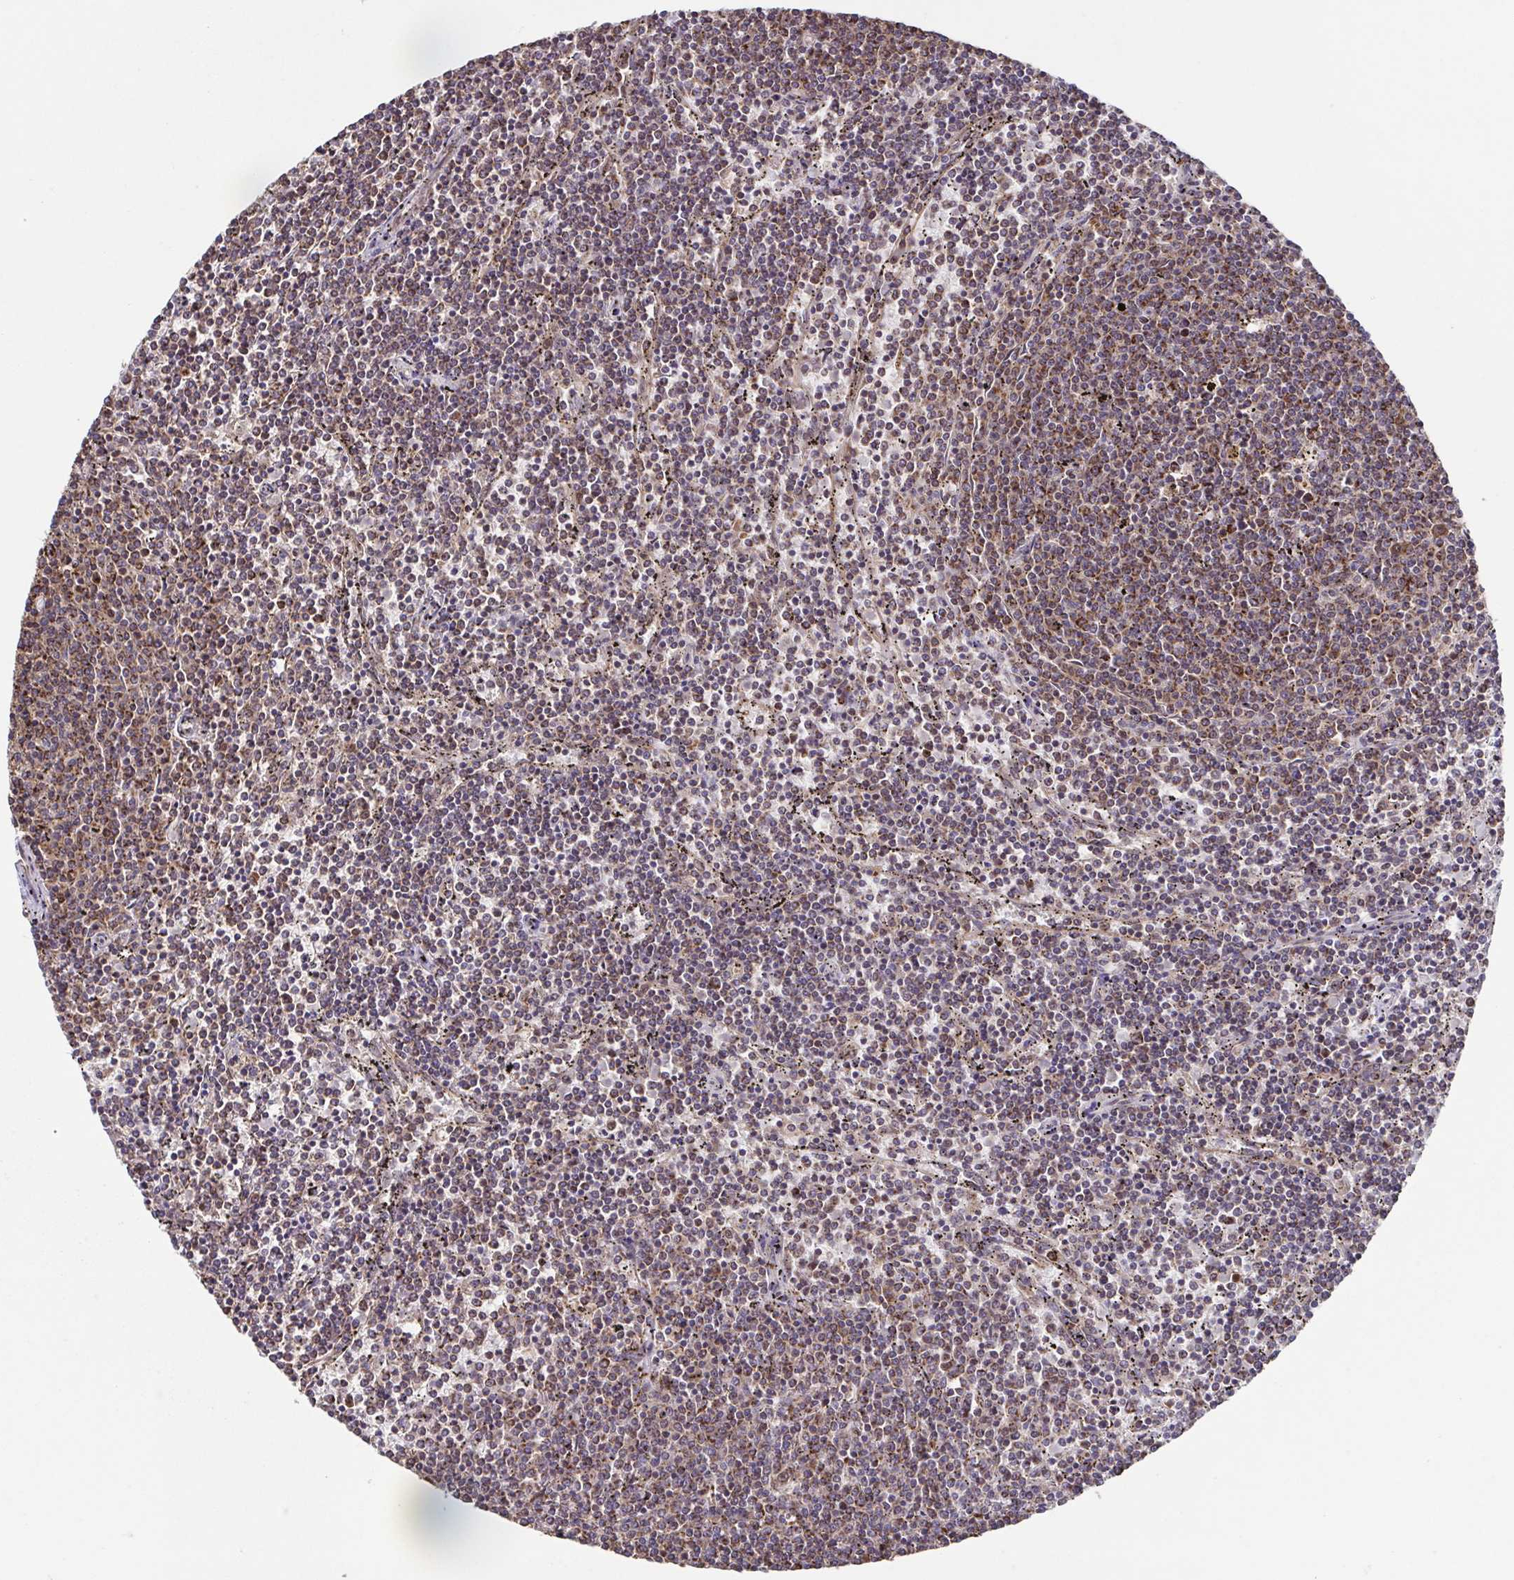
{"staining": {"intensity": "moderate", "quantity": "25%-75%", "location": "cytoplasmic/membranous"}, "tissue": "lymphoma", "cell_type": "Tumor cells", "image_type": "cancer", "snomed": [{"axis": "morphology", "description": "Malignant lymphoma, non-Hodgkin's type, Low grade"}, {"axis": "topography", "description": "Spleen"}], "caption": "Malignant lymphoma, non-Hodgkin's type (low-grade) stained for a protein (brown) reveals moderate cytoplasmic/membranous positive staining in approximately 25%-75% of tumor cells.", "gene": "DIP2B", "patient": {"sex": "female", "age": 50}}